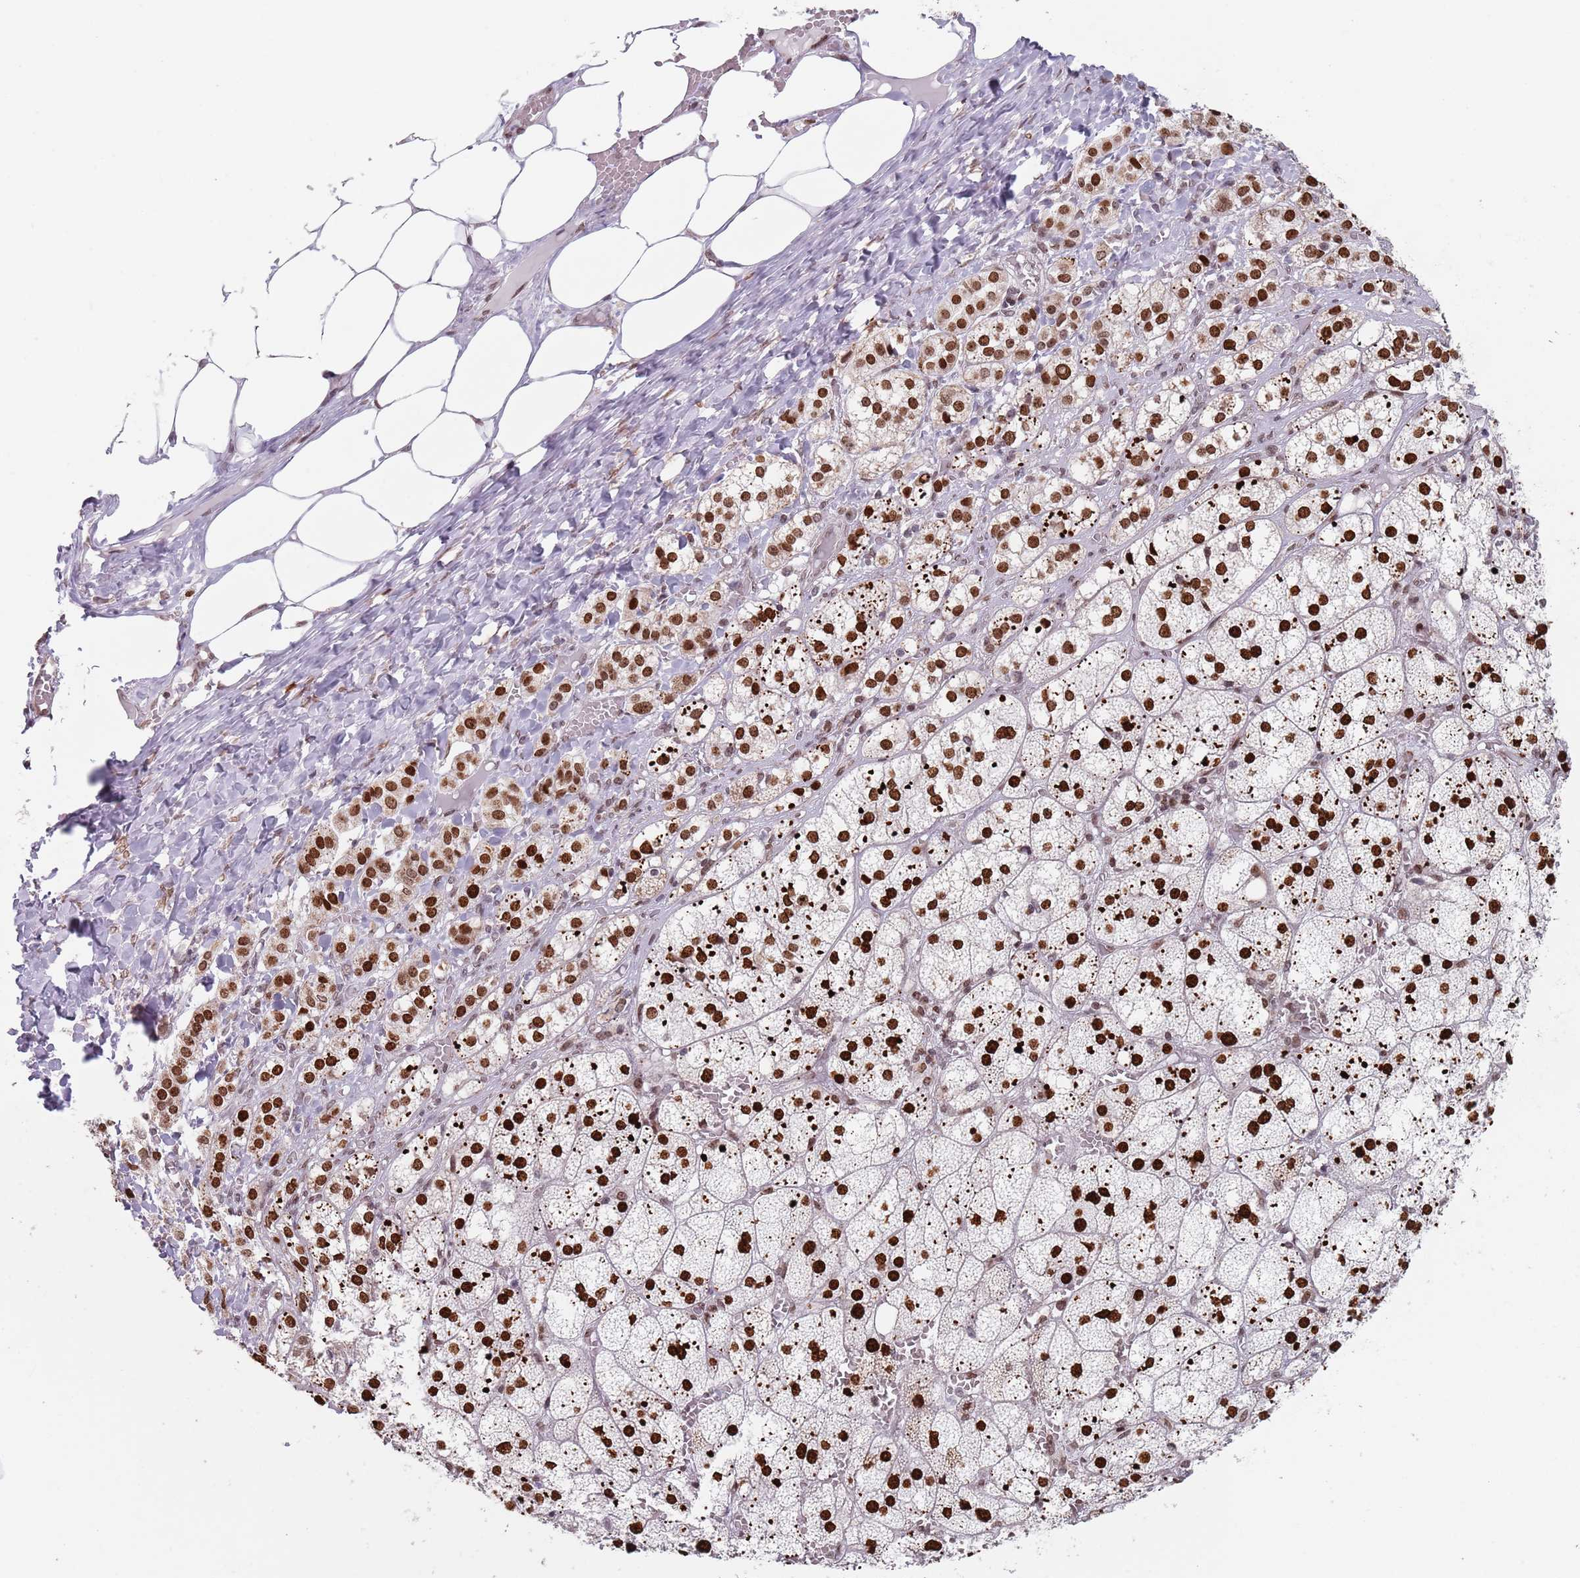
{"staining": {"intensity": "strong", "quantity": ">75%", "location": "nuclear"}, "tissue": "adrenal gland", "cell_type": "Glandular cells", "image_type": "normal", "snomed": [{"axis": "morphology", "description": "Normal tissue, NOS"}, {"axis": "topography", "description": "Adrenal gland"}], "caption": "Human adrenal gland stained for a protein (brown) shows strong nuclear positive staining in approximately >75% of glandular cells.", "gene": "MFSD12", "patient": {"sex": "female", "age": 61}}